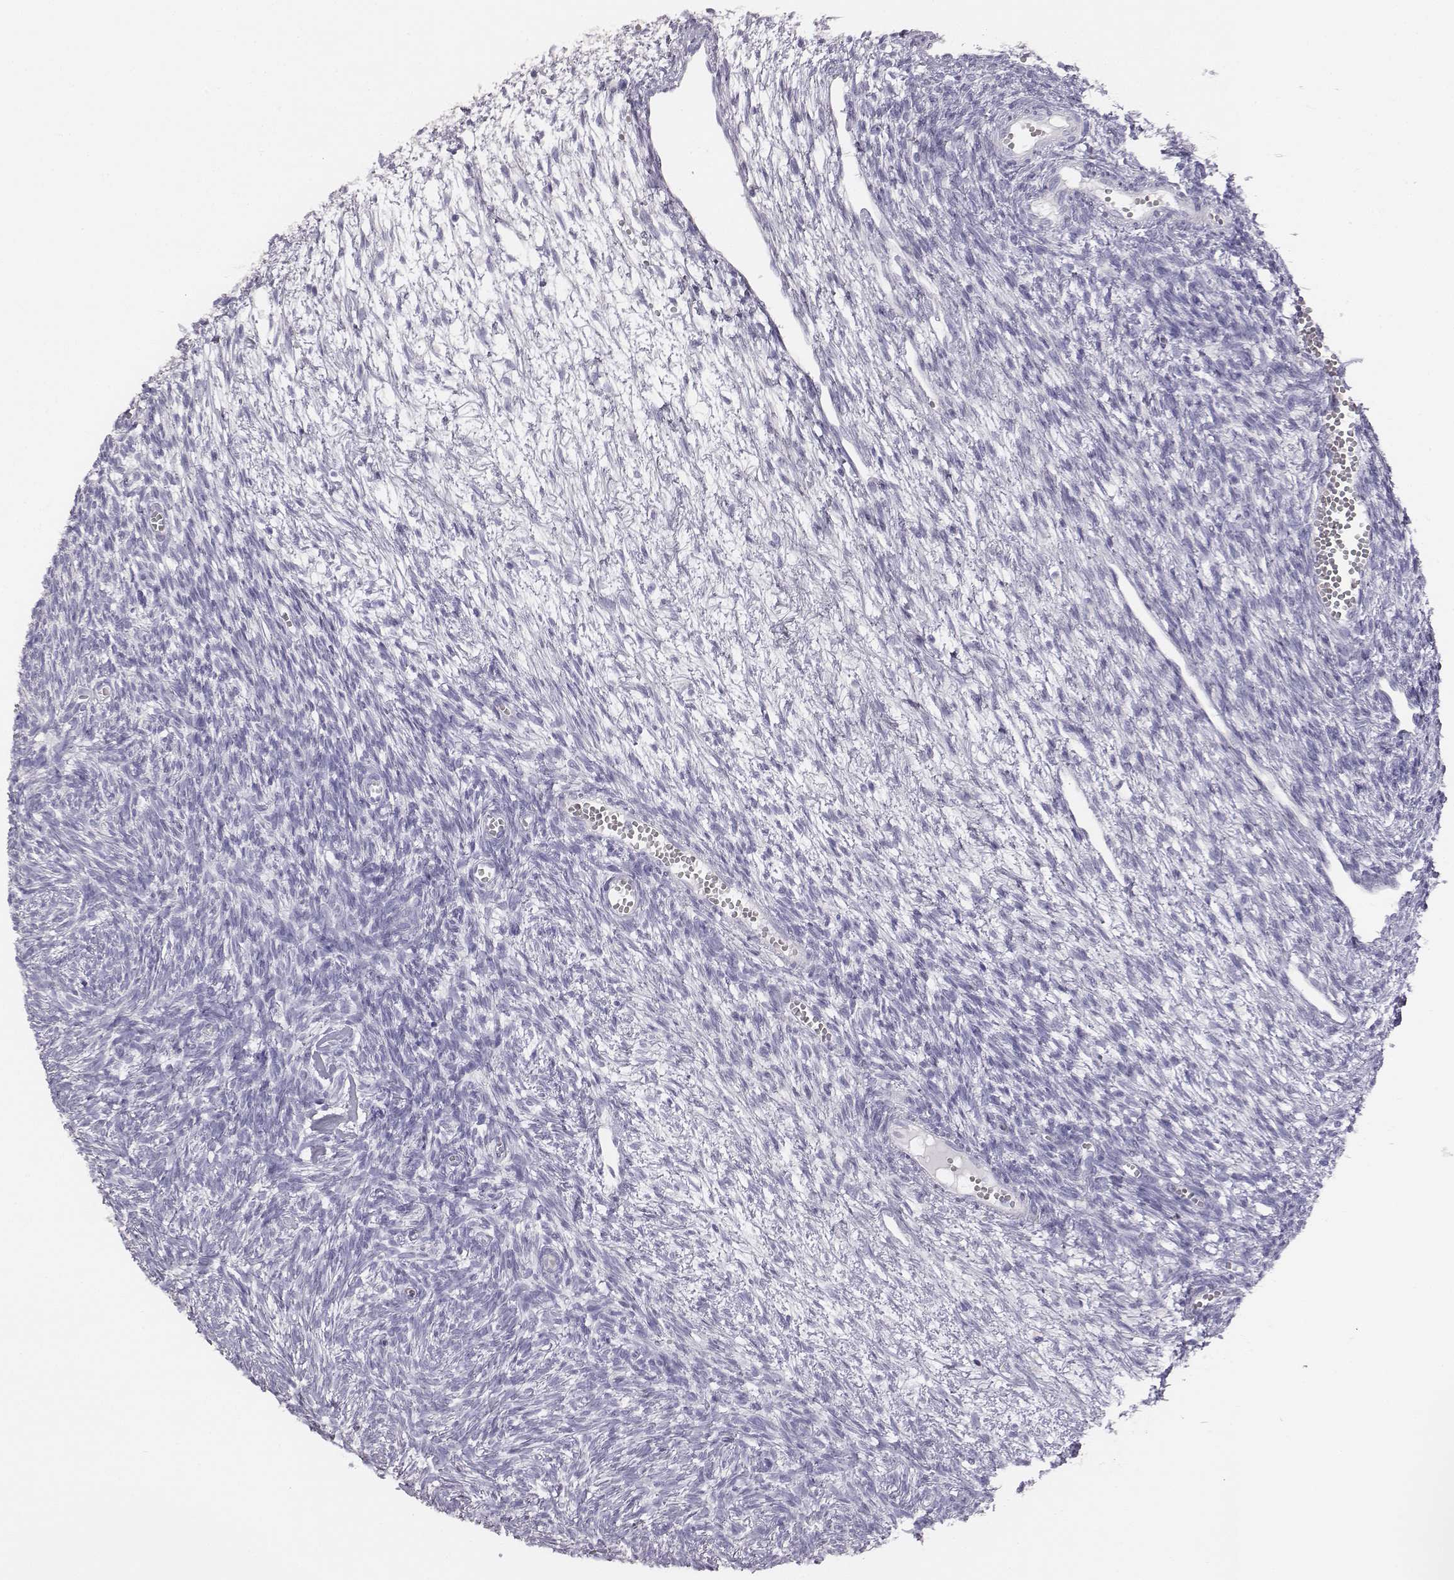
{"staining": {"intensity": "negative", "quantity": "none", "location": "none"}, "tissue": "ovary", "cell_type": "Follicle cells", "image_type": "normal", "snomed": [{"axis": "morphology", "description": "Normal tissue, NOS"}, {"axis": "topography", "description": "Ovary"}], "caption": "A histopathology image of human ovary is negative for staining in follicle cells. (Stains: DAB (3,3'-diaminobenzidine) immunohistochemistry with hematoxylin counter stain, Microscopy: brightfield microscopy at high magnification).", "gene": "ENSG00000290147", "patient": {"sex": "female", "age": 43}}